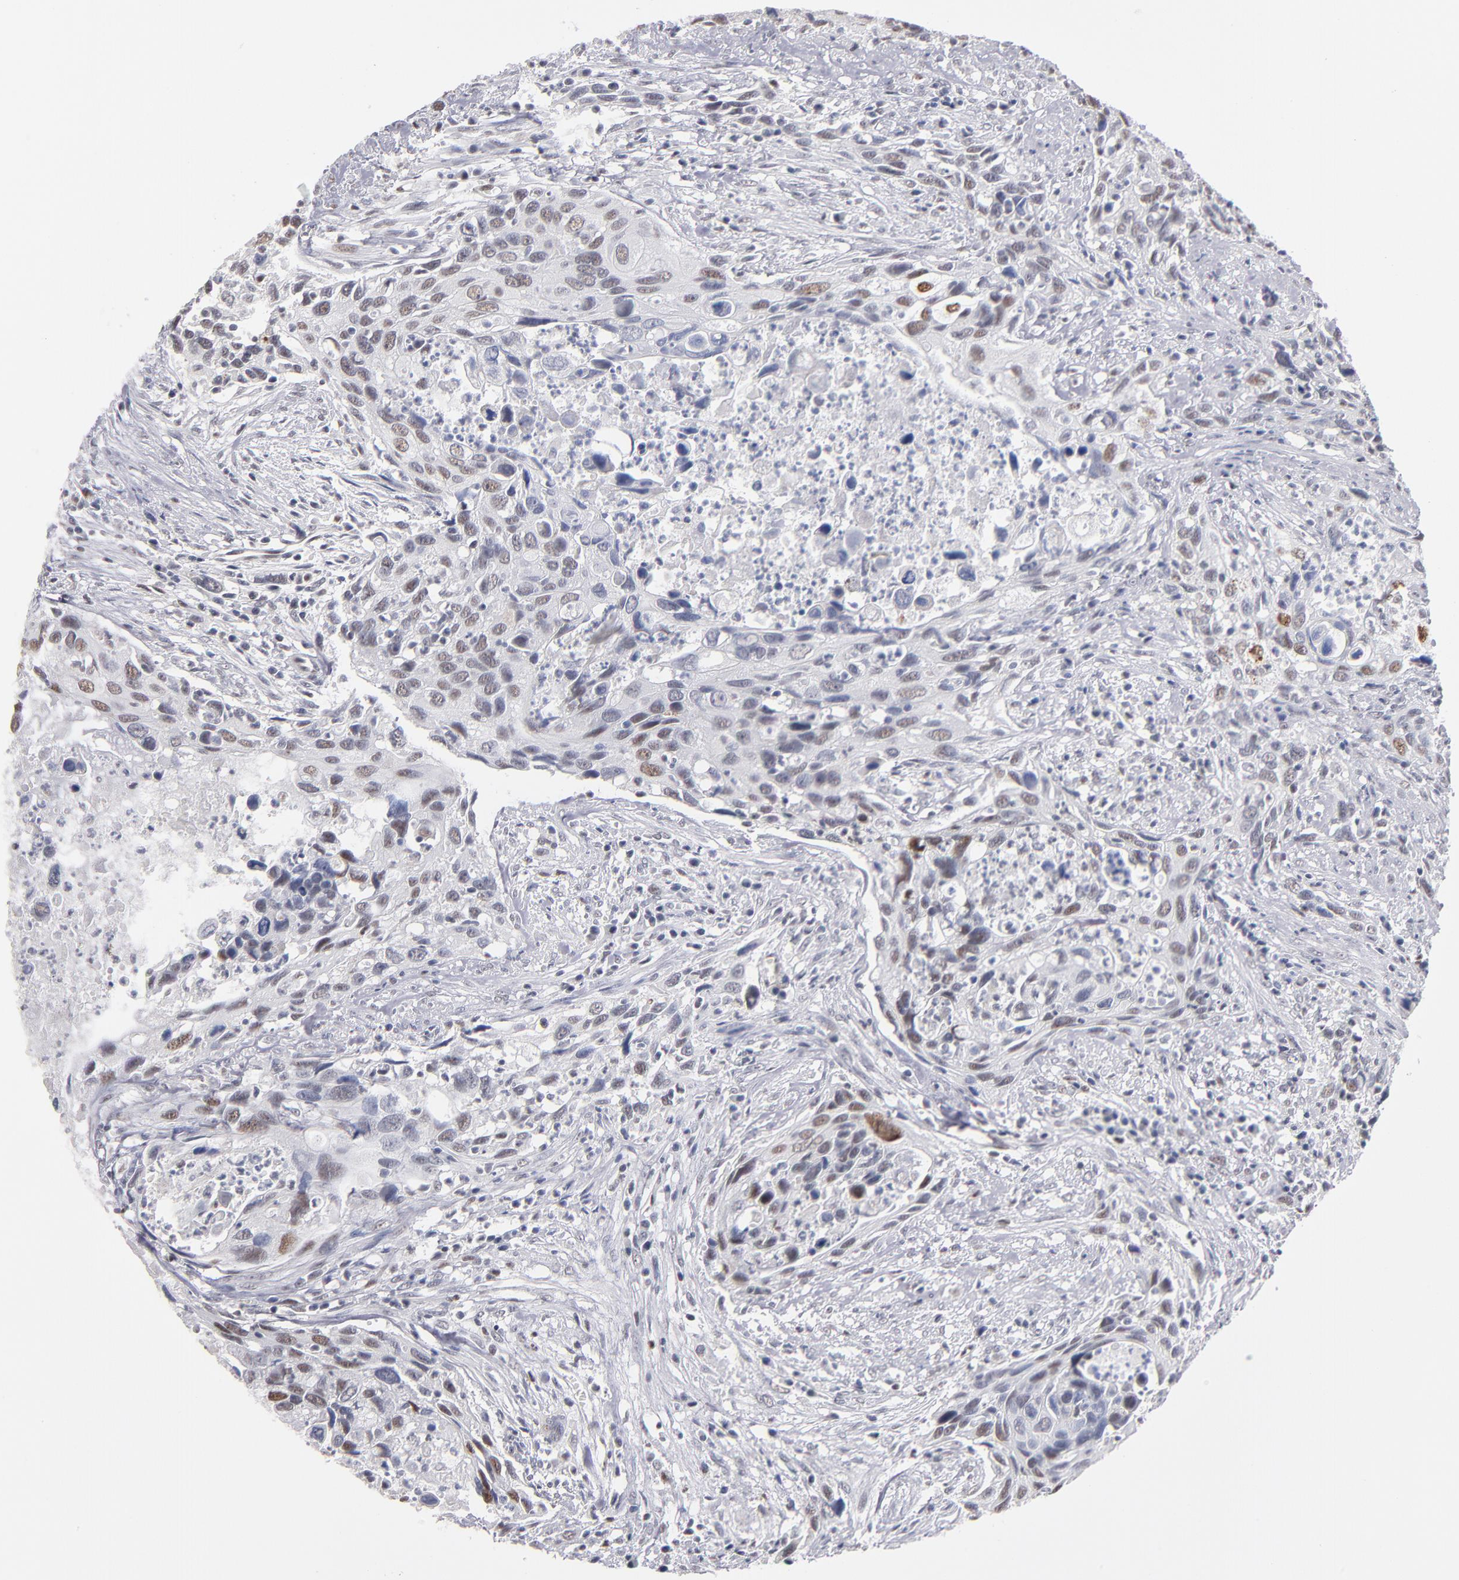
{"staining": {"intensity": "moderate", "quantity": "25%-75%", "location": "nuclear"}, "tissue": "urothelial cancer", "cell_type": "Tumor cells", "image_type": "cancer", "snomed": [{"axis": "morphology", "description": "Urothelial carcinoma, High grade"}, {"axis": "topography", "description": "Urinary bladder"}], "caption": "Urothelial cancer stained for a protein (brown) reveals moderate nuclear positive staining in about 25%-75% of tumor cells.", "gene": "MN1", "patient": {"sex": "male", "age": 71}}